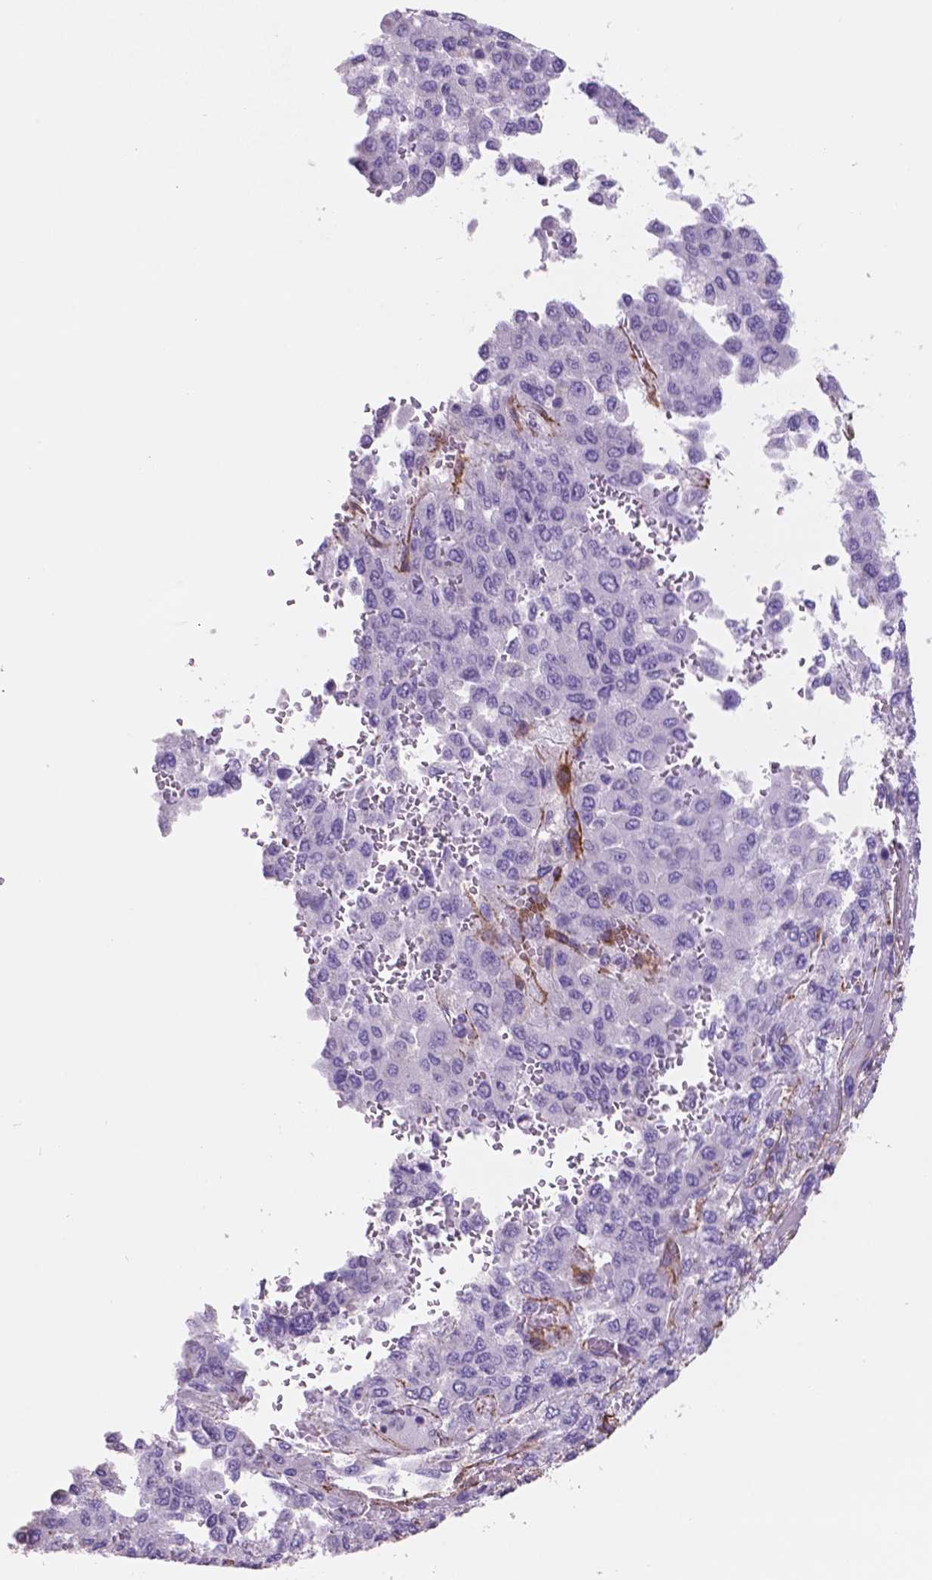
{"staining": {"intensity": "negative", "quantity": "none", "location": "none"}, "tissue": "liver cancer", "cell_type": "Tumor cells", "image_type": "cancer", "snomed": [{"axis": "morphology", "description": "Carcinoma, Hepatocellular, NOS"}, {"axis": "topography", "description": "Liver"}], "caption": "Tumor cells are negative for protein expression in human liver cancer (hepatocellular carcinoma).", "gene": "TOR2A", "patient": {"sex": "female", "age": 41}}